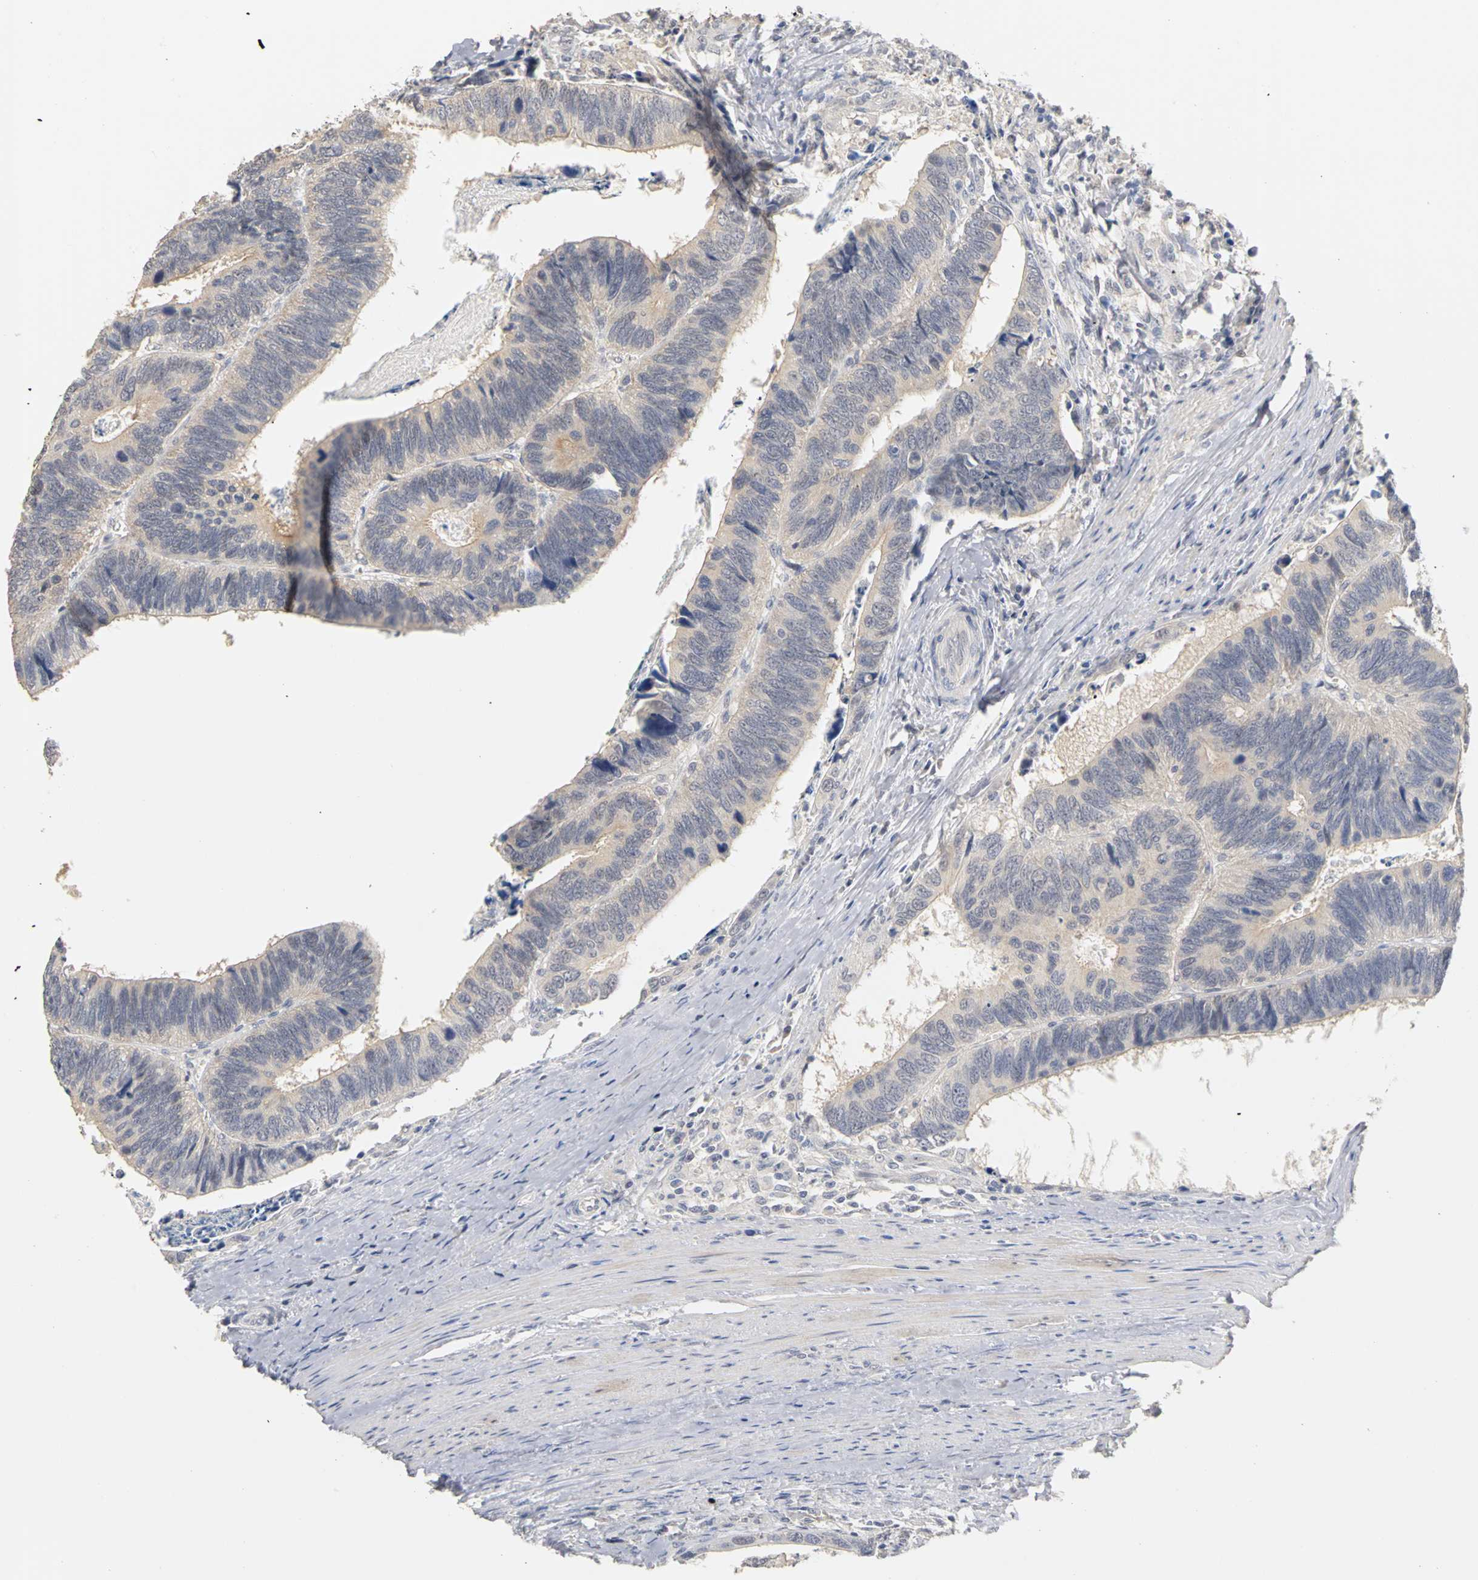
{"staining": {"intensity": "weak", "quantity": "25%-75%", "location": "cytoplasmic/membranous"}, "tissue": "colorectal cancer", "cell_type": "Tumor cells", "image_type": "cancer", "snomed": [{"axis": "morphology", "description": "Adenocarcinoma, NOS"}, {"axis": "topography", "description": "Colon"}], "caption": "Colorectal adenocarcinoma stained with a brown dye demonstrates weak cytoplasmic/membranous positive positivity in about 25%-75% of tumor cells.", "gene": "PGR", "patient": {"sex": "male", "age": 72}}